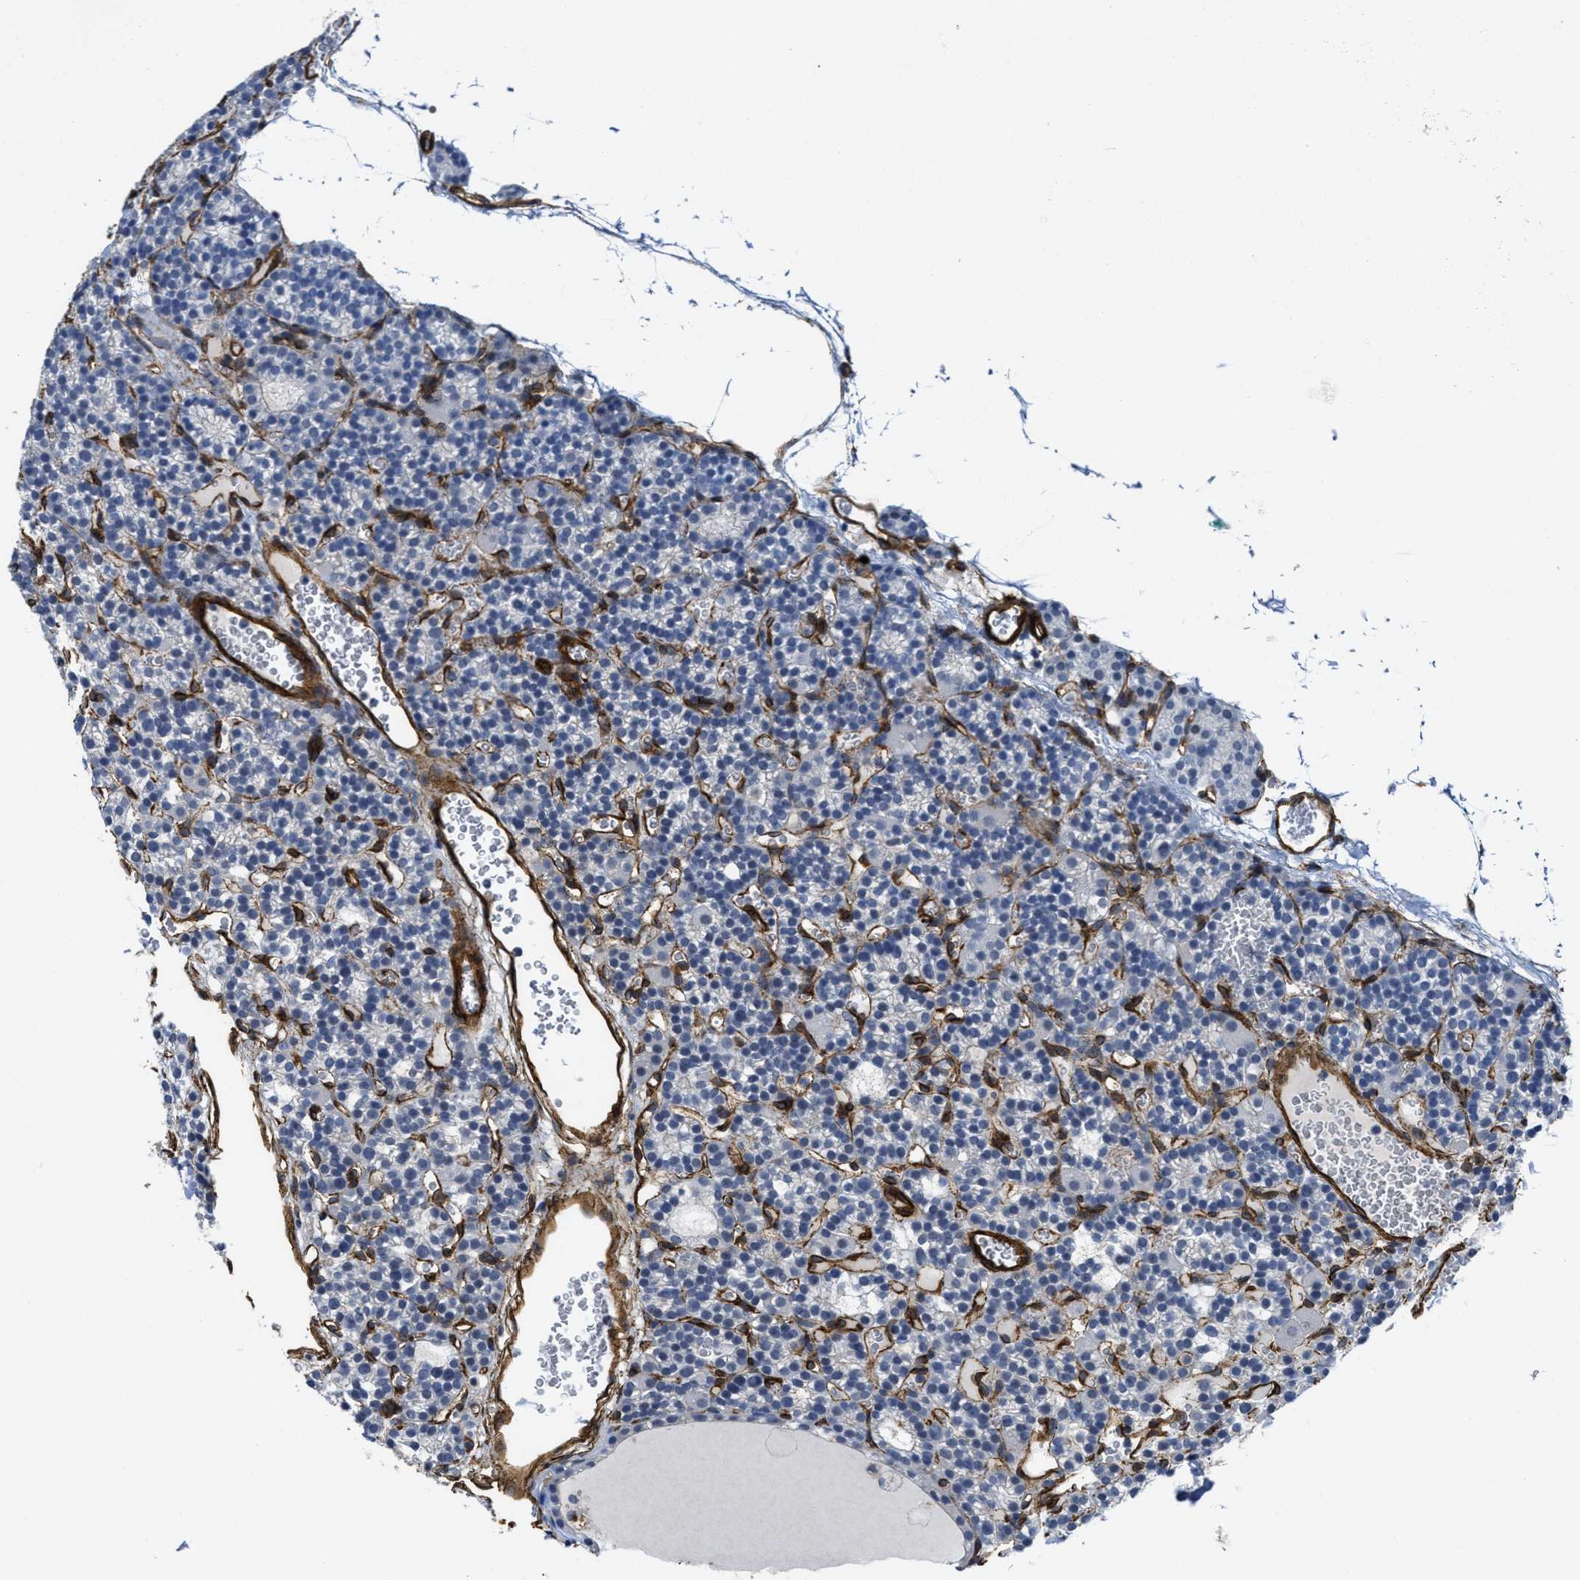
{"staining": {"intensity": "negative", "quantity": "none", "location": "none"}, "tissue": "parathyroid gland", "cell_type": "Glandular cells", "image_type": "normal", "snomed": [{"axis": "morphology", "description": "Normal tissue, NOS"}, {"axis": "morphology", "description": "Adenoma, NOS"}, {"axis": "topography", "description": "Parathyroid gland"}], "caption": "Glandular cells show no significant expression in unremarkable parathyroid gland.", "gene": "NAB1", "patient": {"sex": "female", "age": 58}}